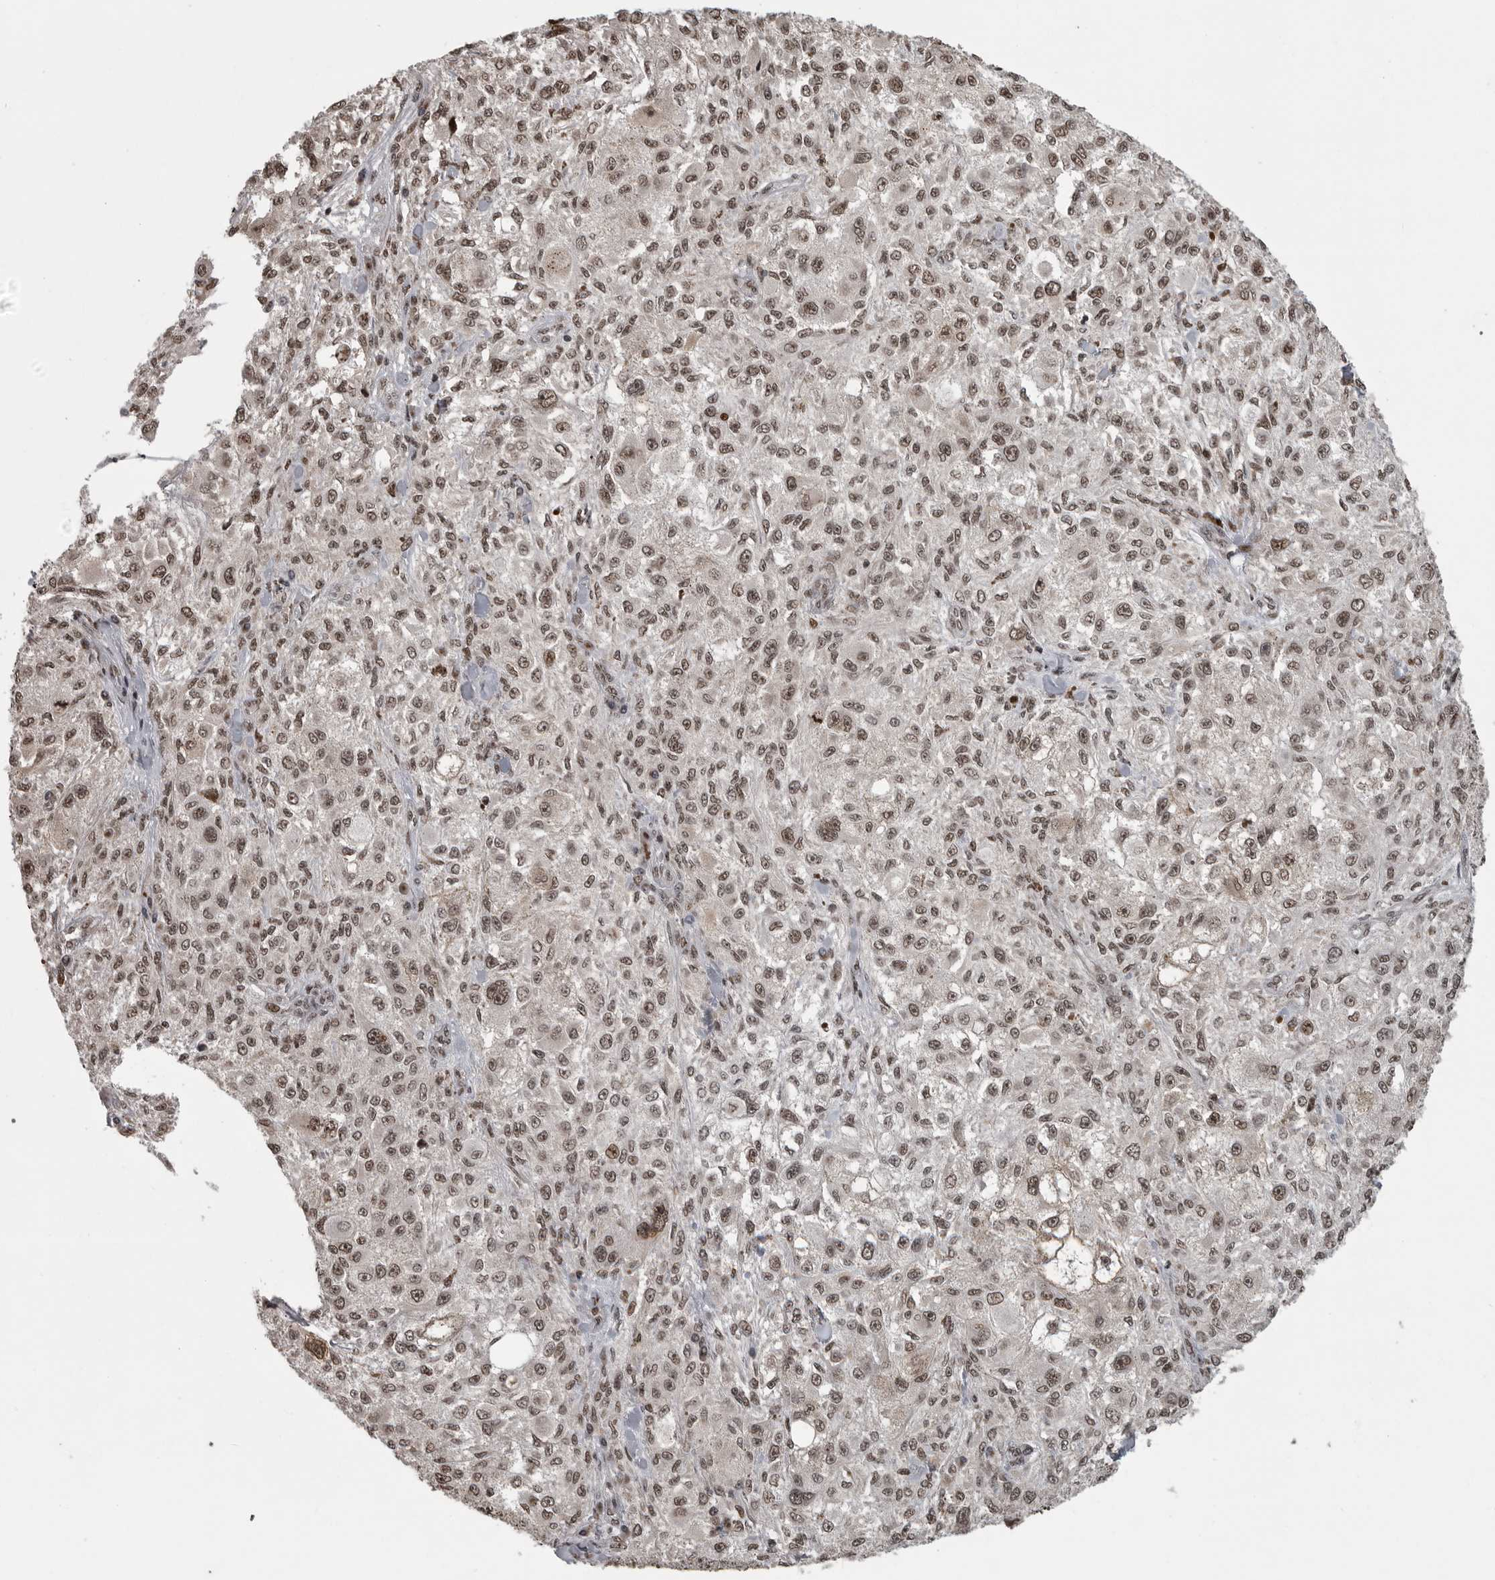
{"staining": {"intensity": "moderate", "quantity": ">75%", "location": "nuclear"}, "tissue": "melanoma", "cell_type": "Tumor cells", "image_type": "cancer", "snomed": [{"axis": "morphology", "description": "Necrosis, NOS"}, {"axis": "morphology", "description": "Malignant melanoma, NOS"}, {"axis": "topography", "description": "Skin"}], "caption": "Protein expression analysis of human malignant melanoma reveals moderate nuclear positivity in about >75% of tumor cells. (Brightfield microscopy of DAB IHC at high magnification).", "gene": "YAF2", "patient": {"sex": "female", "age": 87}}